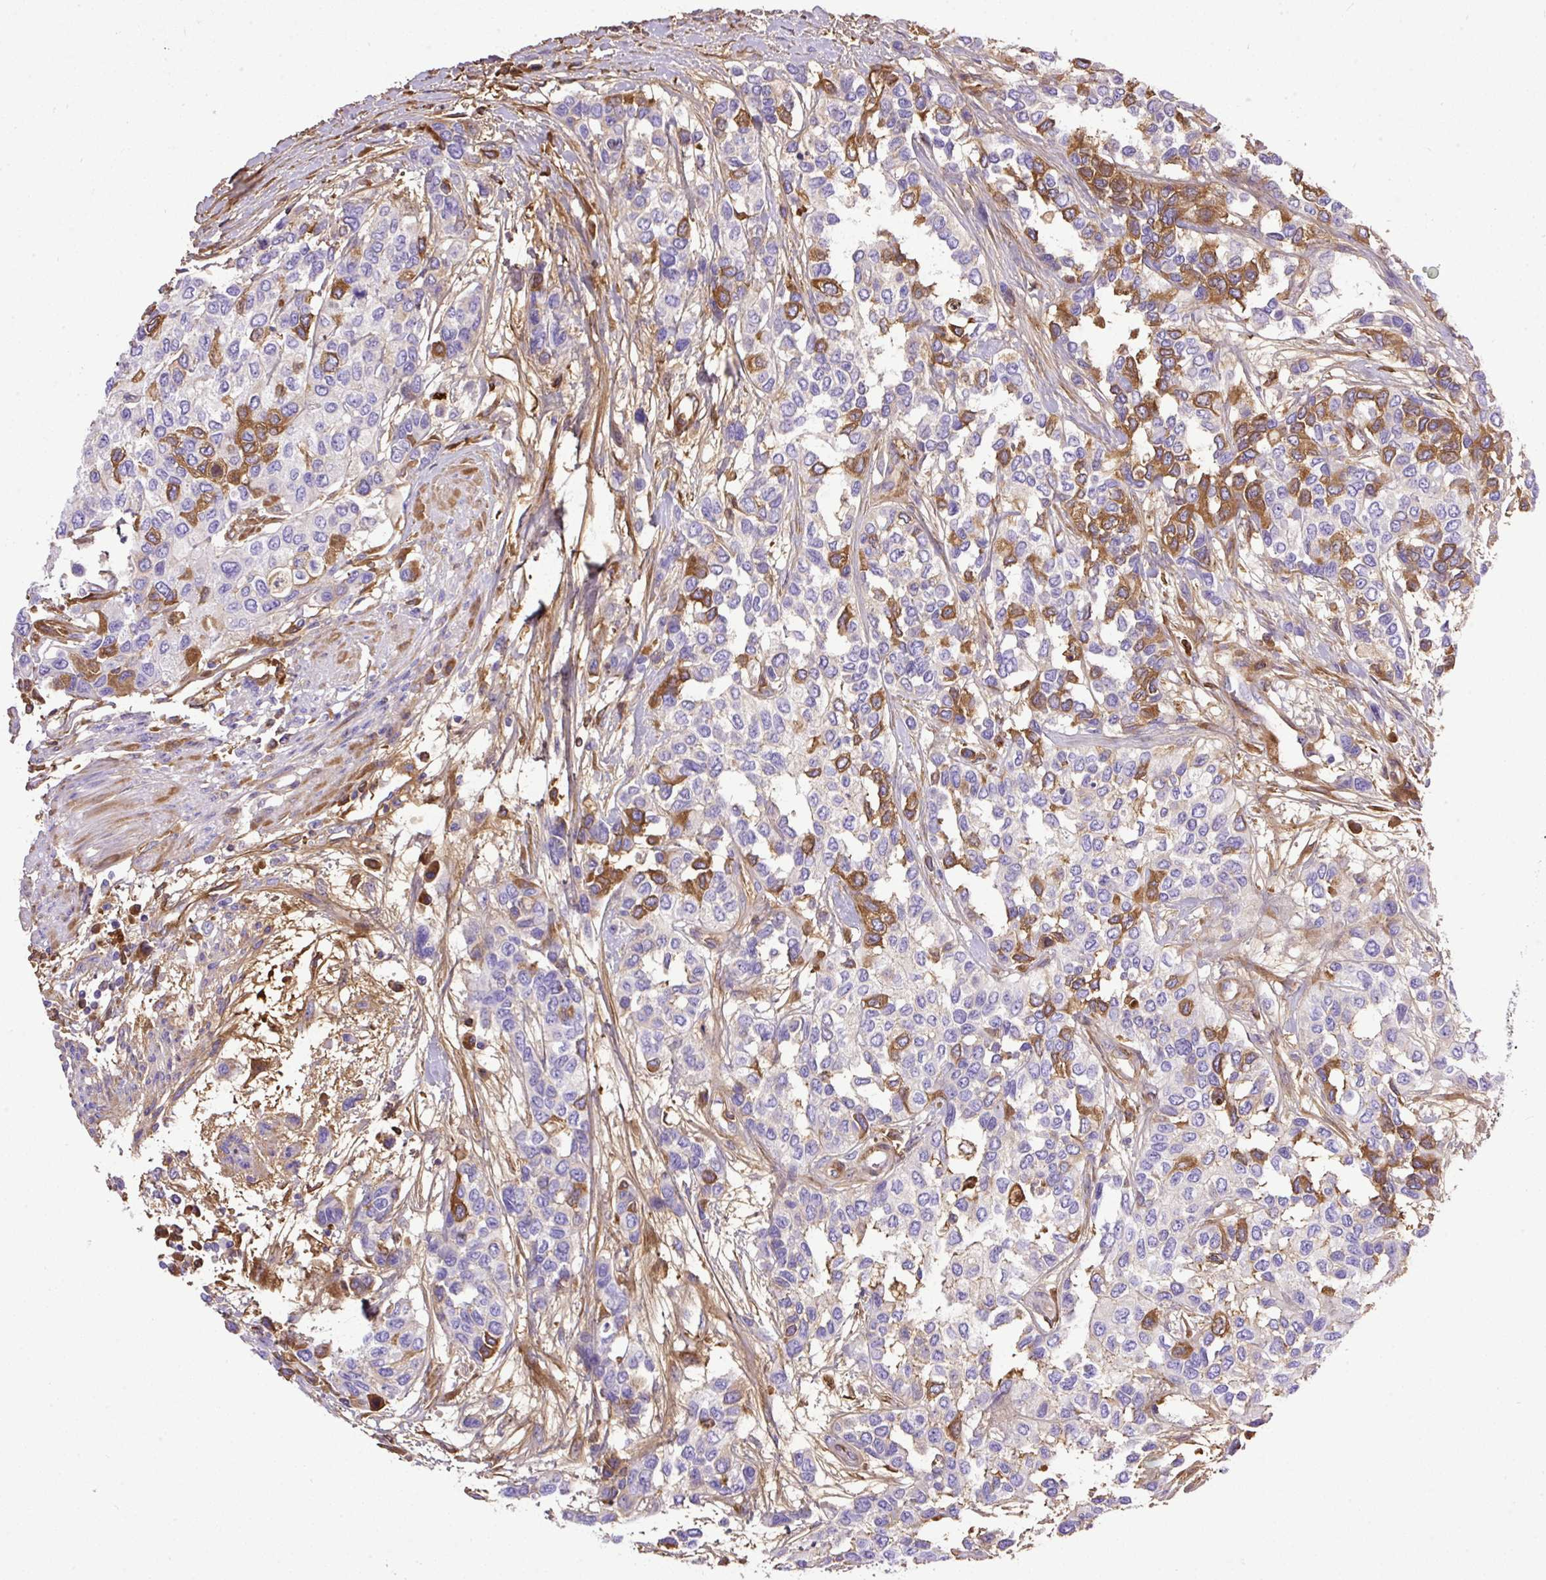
{"staining": {"intensity": "strong", "quantity": "<25%", "location": "cytoplasmic/membranous"}, "tissue": "urothelial cancer", "cell_type": "Tumor cells", "image_type": "cancer", "snomed": [{"axis": "morphology", "description": "Normal tissue, NOS"}, {"axis": "morphology", "description": "Urothelial carcinoma, High grade"}, {"axis": "topography", "description": "Vascular tissue"}, {"axis": "topography", "description": "Urinary bladder"}], "caption": "Immunohistochemical staining of urothelial carcinoma (high-grade) displays strong cytoplasmic/membranous protein positivity in approximately <25% of tumor cells. The protein of interest is shown in brown color, while the nuclei are stained blue.", "gene": "CLEC3B", "patient": {"sex": "female", "age": 56}}